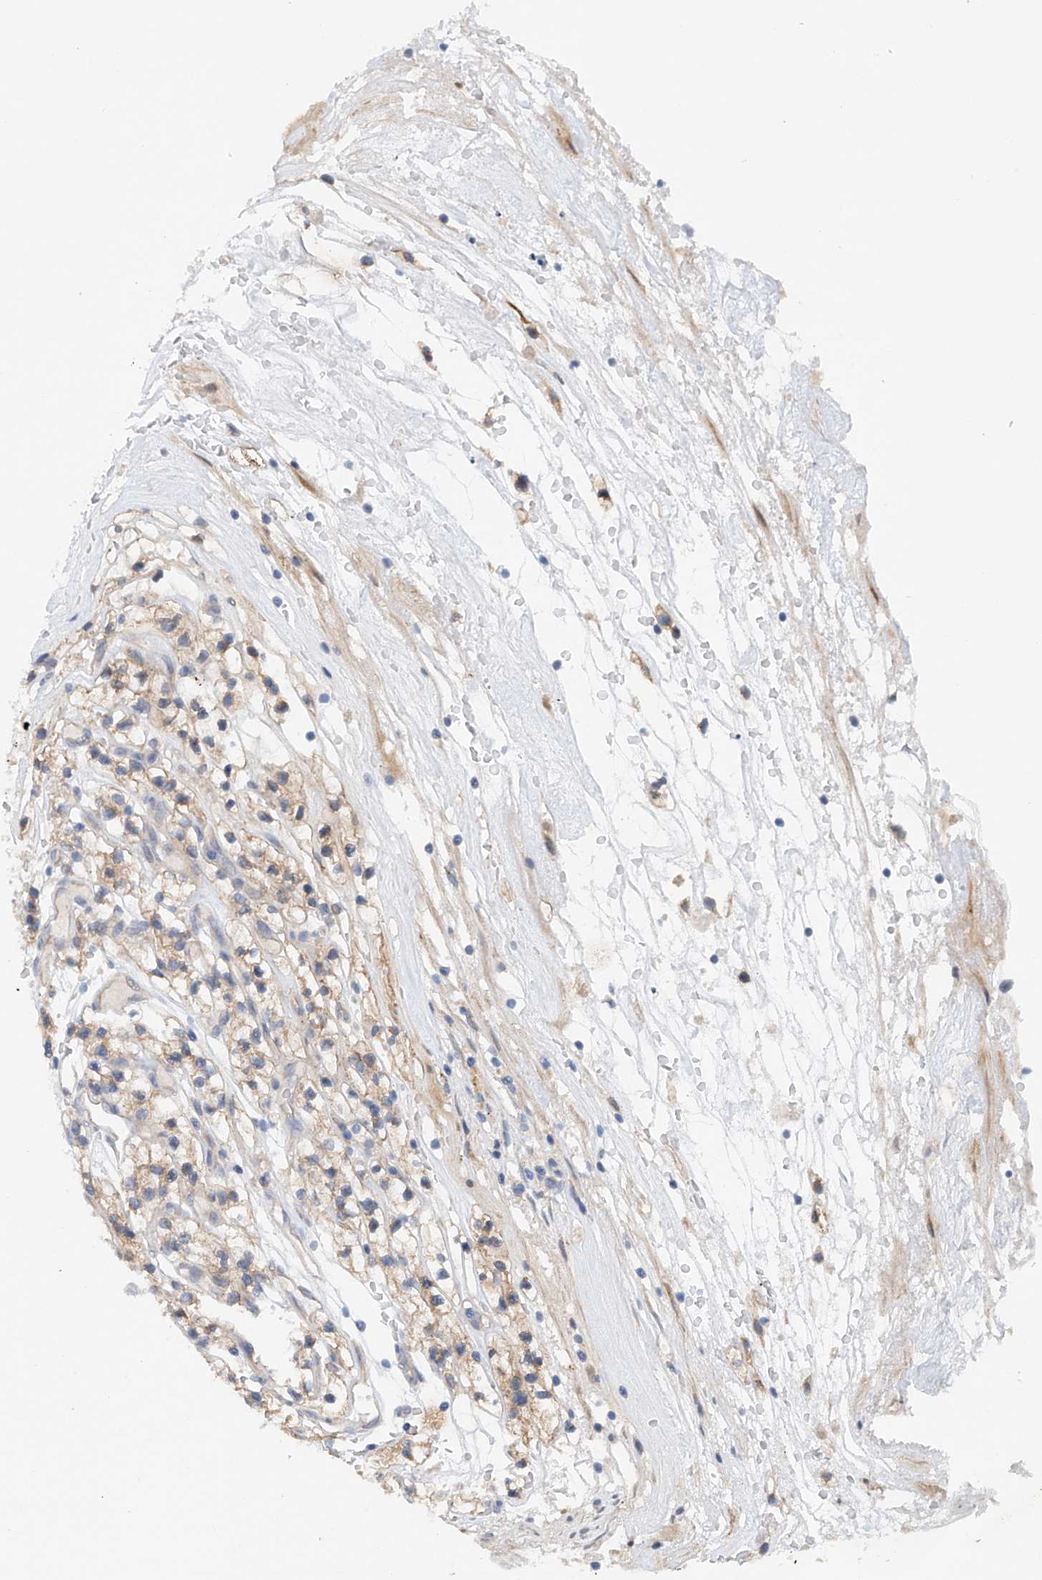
{"staining": {"intensity": "weak", "quantity": ">75%", "location": "cytoplasmic/membranous"}, "tissue": "renal cancer", "cell_type": "Tumor cells", "image_type": "cancer", "snomed": [{"axis": "morphology", "description": "Adenocarcinoma, NOS"}, {"axis": "topography", "description": "Kidney"}], "caption": "Renal cancer (adenocarcinoma) stained with IHC demonstrates weak cytoplasmic/membranous positivity in about >75% of tumor cells.", "gene": "CEP85L", "patient": {"sex": "female", "age": 57}}